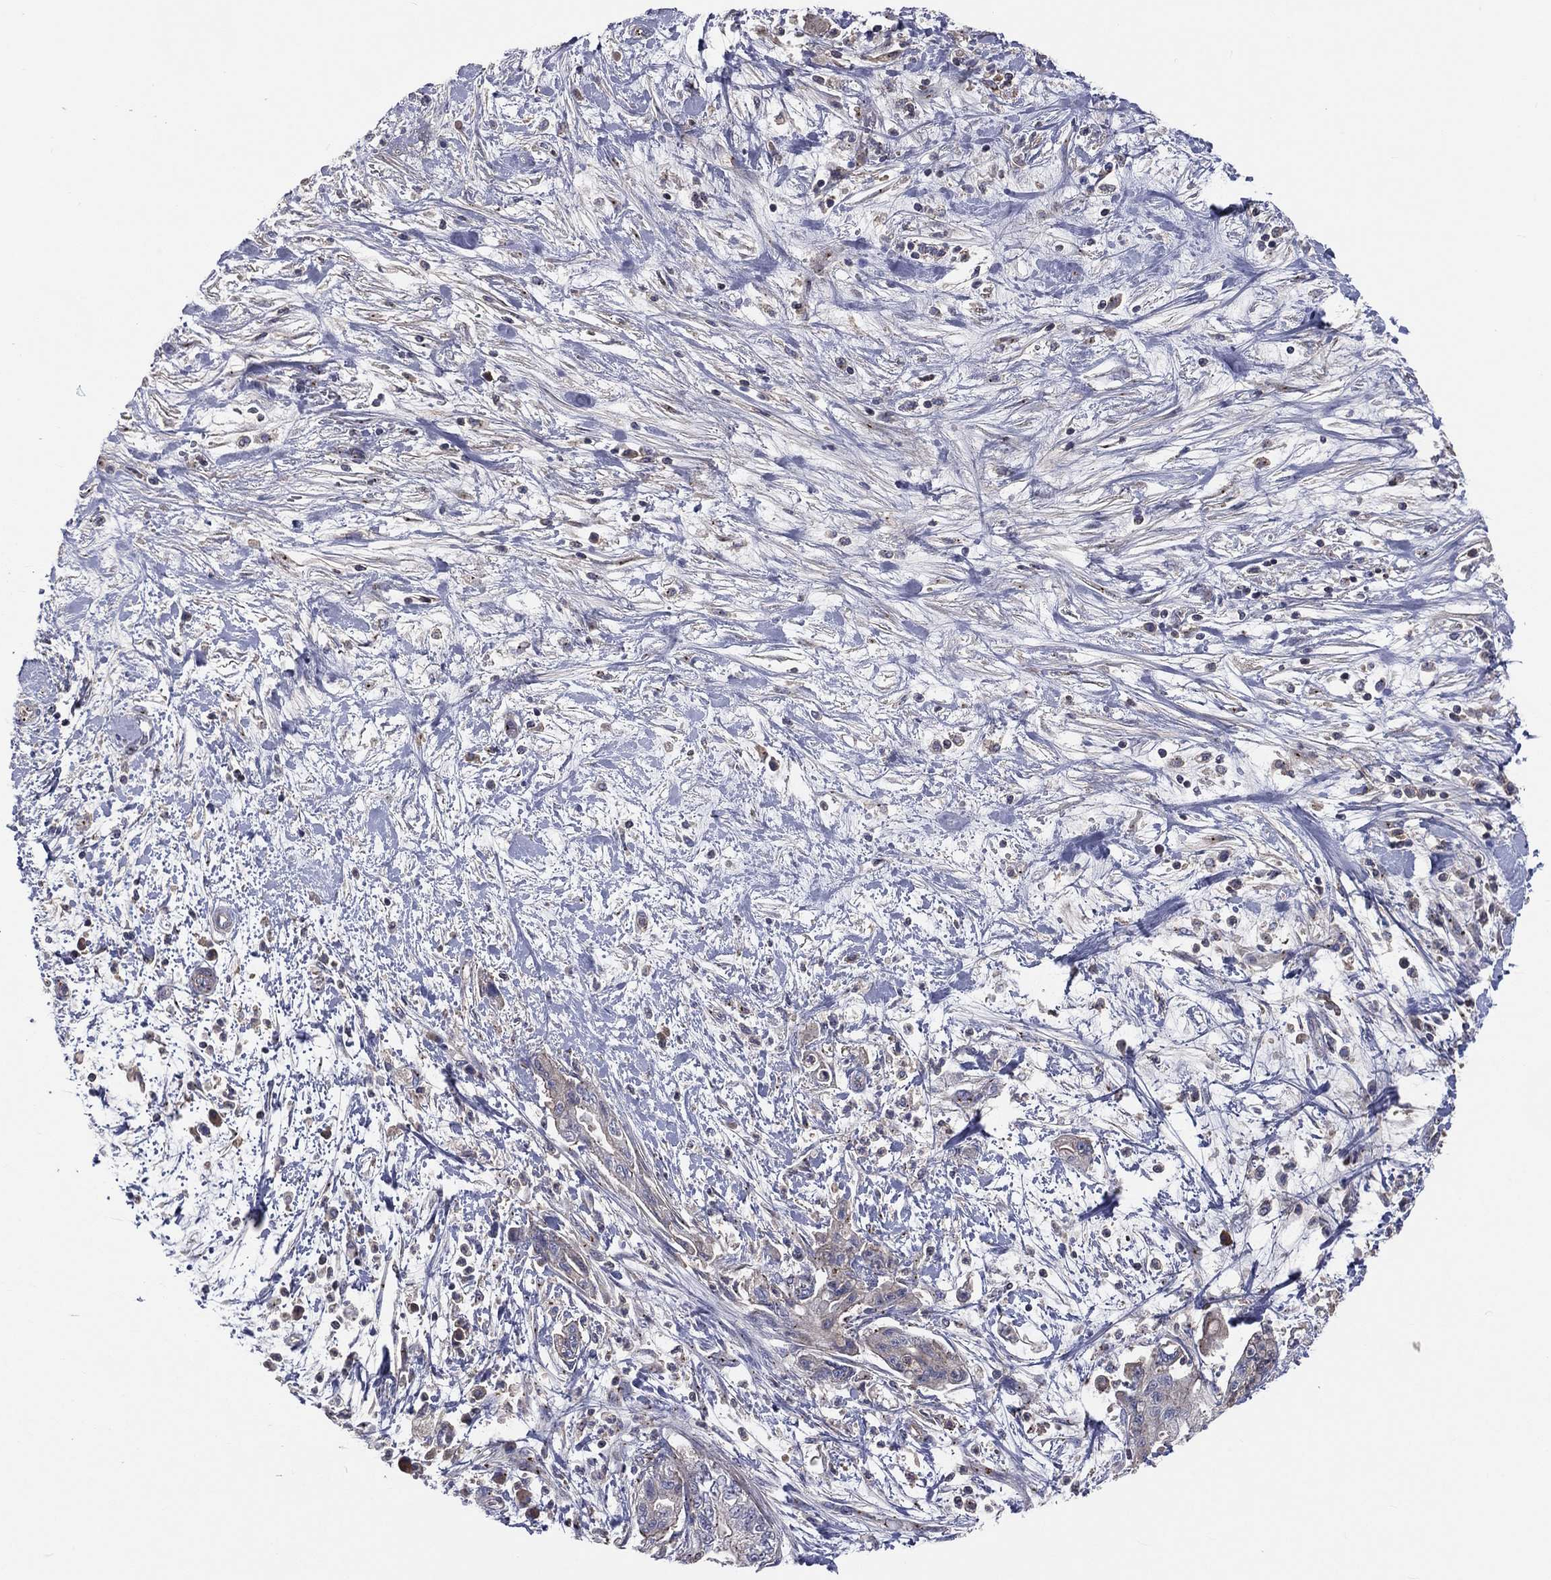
{"staining": {"intensity": "weak", "quantity": "<25%", "location": "cytoplasmic/membranous"}, "tissue": "pancreatic cancer", "cell_type": "Tumor cells", "image_type": "cancer", "snomed": [{"axis": "morphology", "description": "Adenocarcinoma, NOS"}, {"axis": "topography", "description": "Pancreas"}], "caption": "A photomicrograph of human adenocarcinoma (pancreatic) is negative for staining in tumor cells.", "gene": "CROCC", "patient": {"sex": "female", "age": 73}}